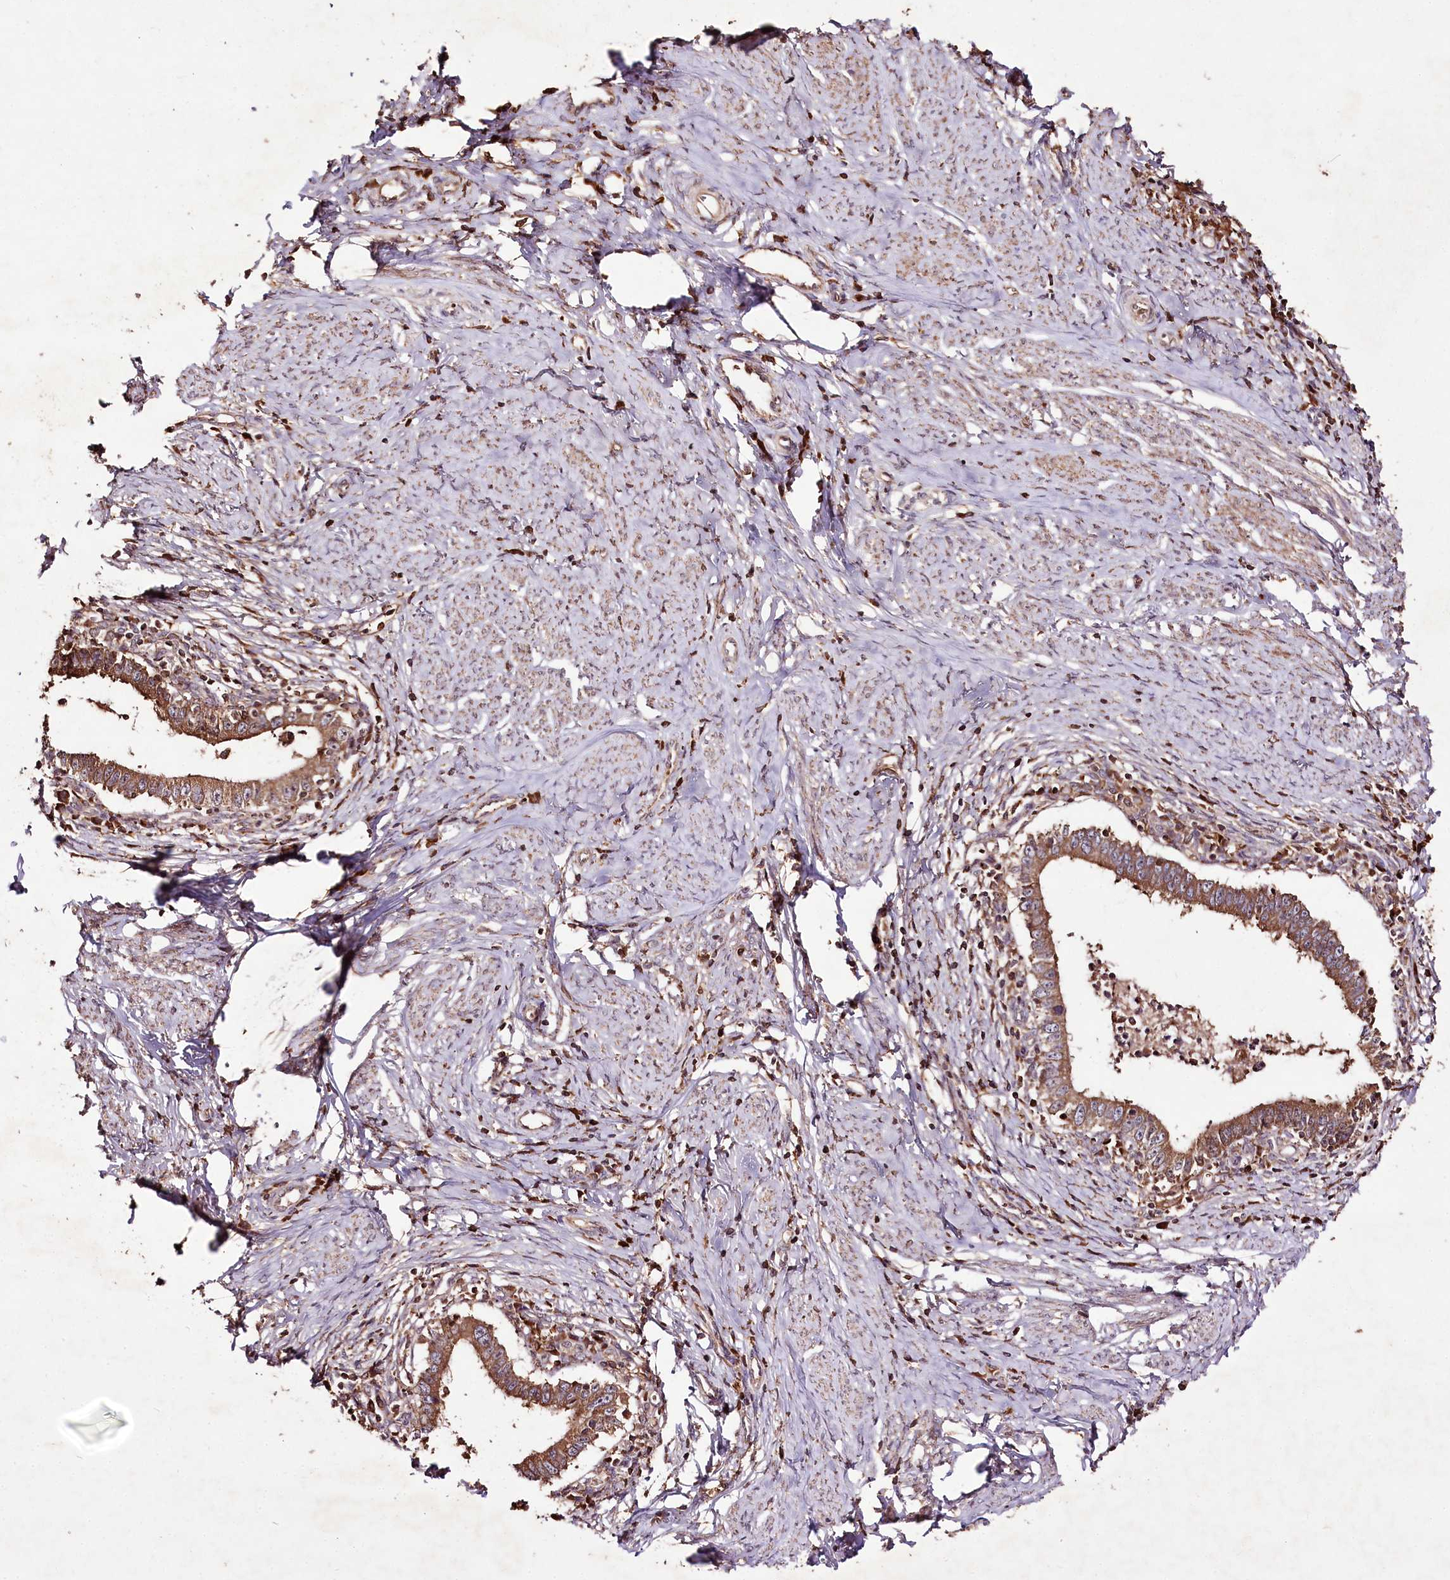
{"staining": {"intensity": "moderate", "quantity": ">75%", "location": "cytoplasmic/membranous"}, "tissue": "cervical cancer", "cell_type": "Tumor cells", "image_type": "cancer", "snomed": [{"axis": "morphology", "description": "Adenocarcinoma, NOS"}, {"axis": "topography", "description": "Cervix"}], "caption": "Immunohistochemical staining of adenocarcinoma (cervical) exhibits medium levels of moderate cytoplasmic/membranous protein staining in about >75% of tumor cells.", "gene": "FAM53B", "patient": {"sex": "female", "age": 36}}